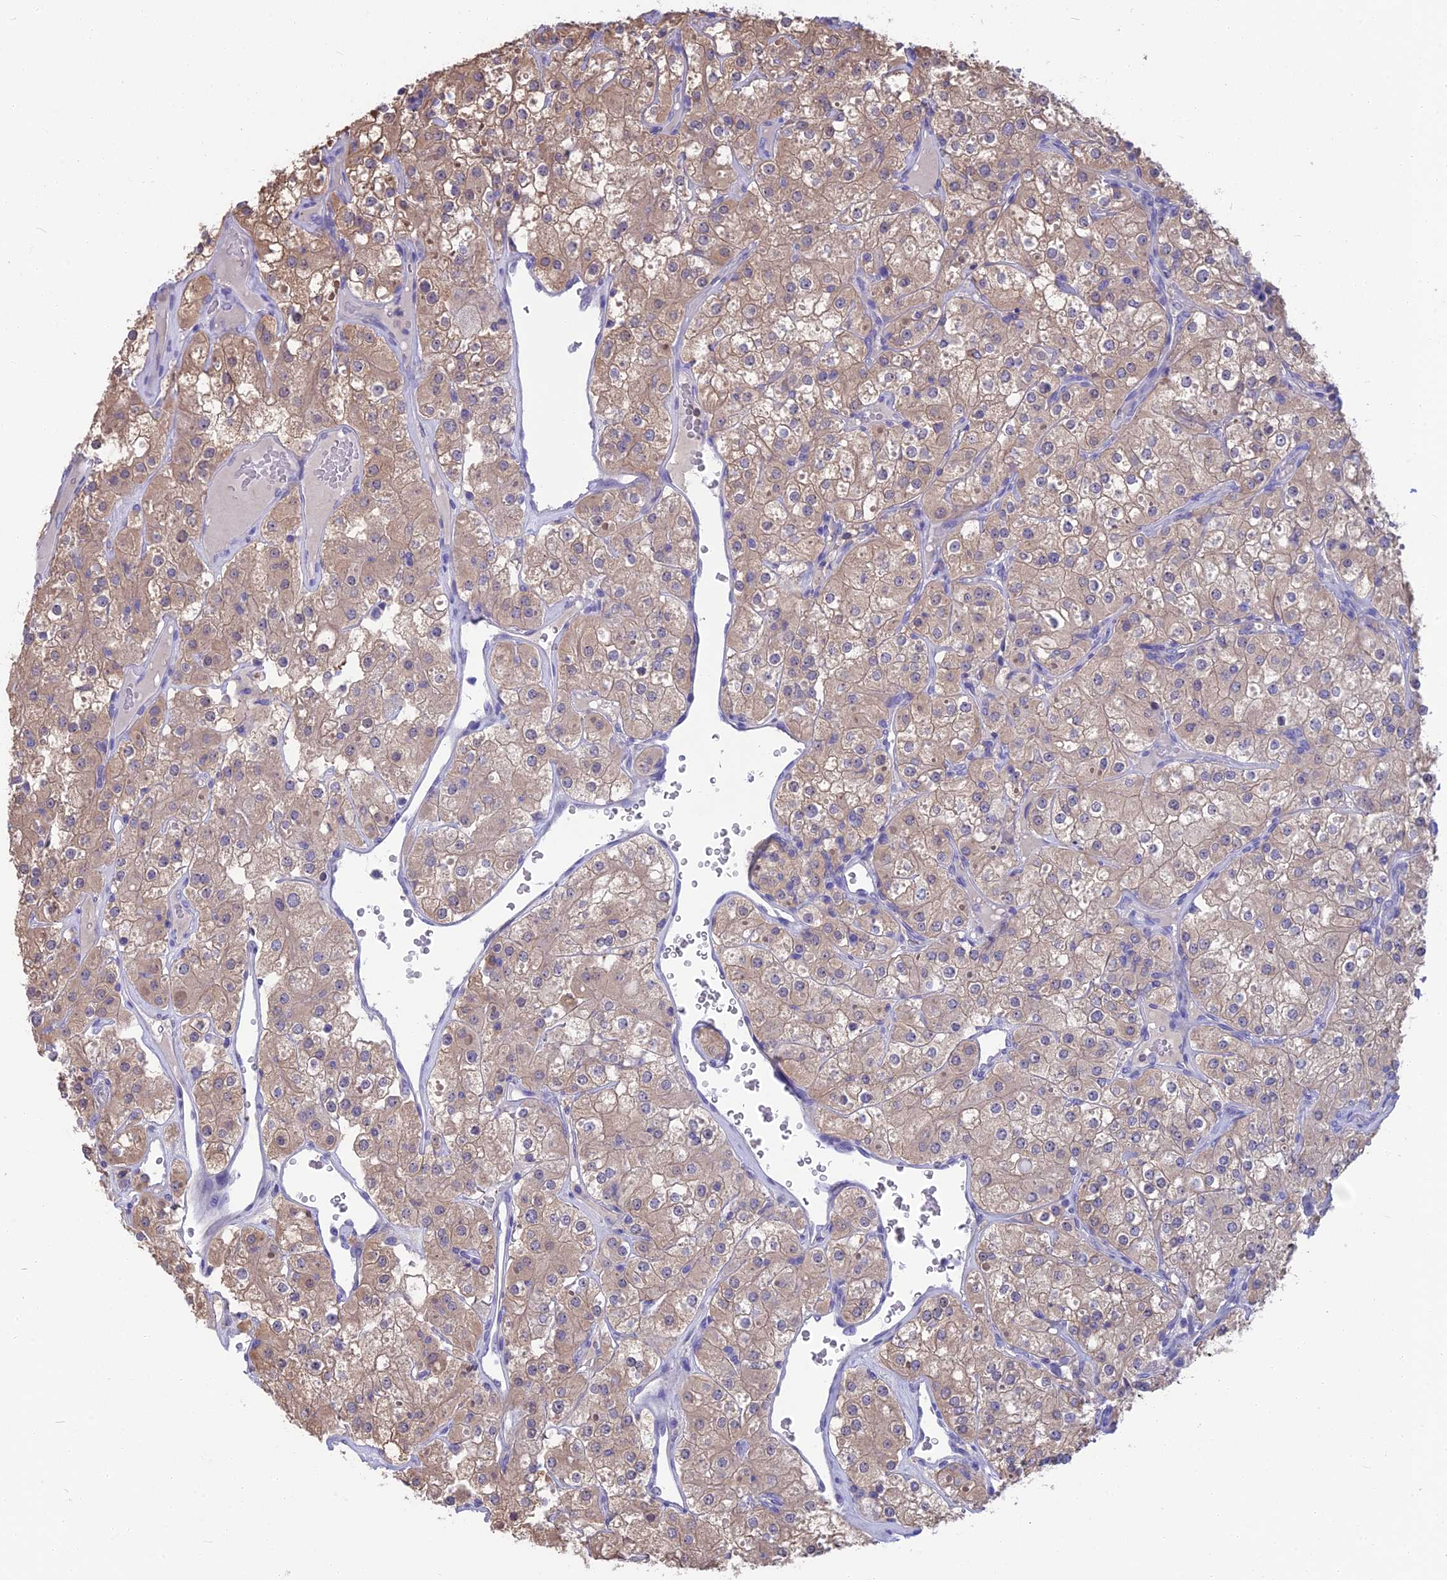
{"staining": {"intensity": "weak", "quantity": ">75%", "location": "cytoplasmic/membranous"}, "tissue": "renal cancer", "cell_type": "Tumor cells", "image_type": "cancer", "snomed": [{"axis": "morphology", "description": "Adenocarcinoma, NOS"}, {"axis": "topography", "description": "Kidney"}], "caption": "Renal cancer stained for a protein (brown) reveals weak cytoplasmic/membranous positive expression in about >75% of tumor cells.", "gene": "SNAP91", "patient": {"sex": "male", "age": 77}}